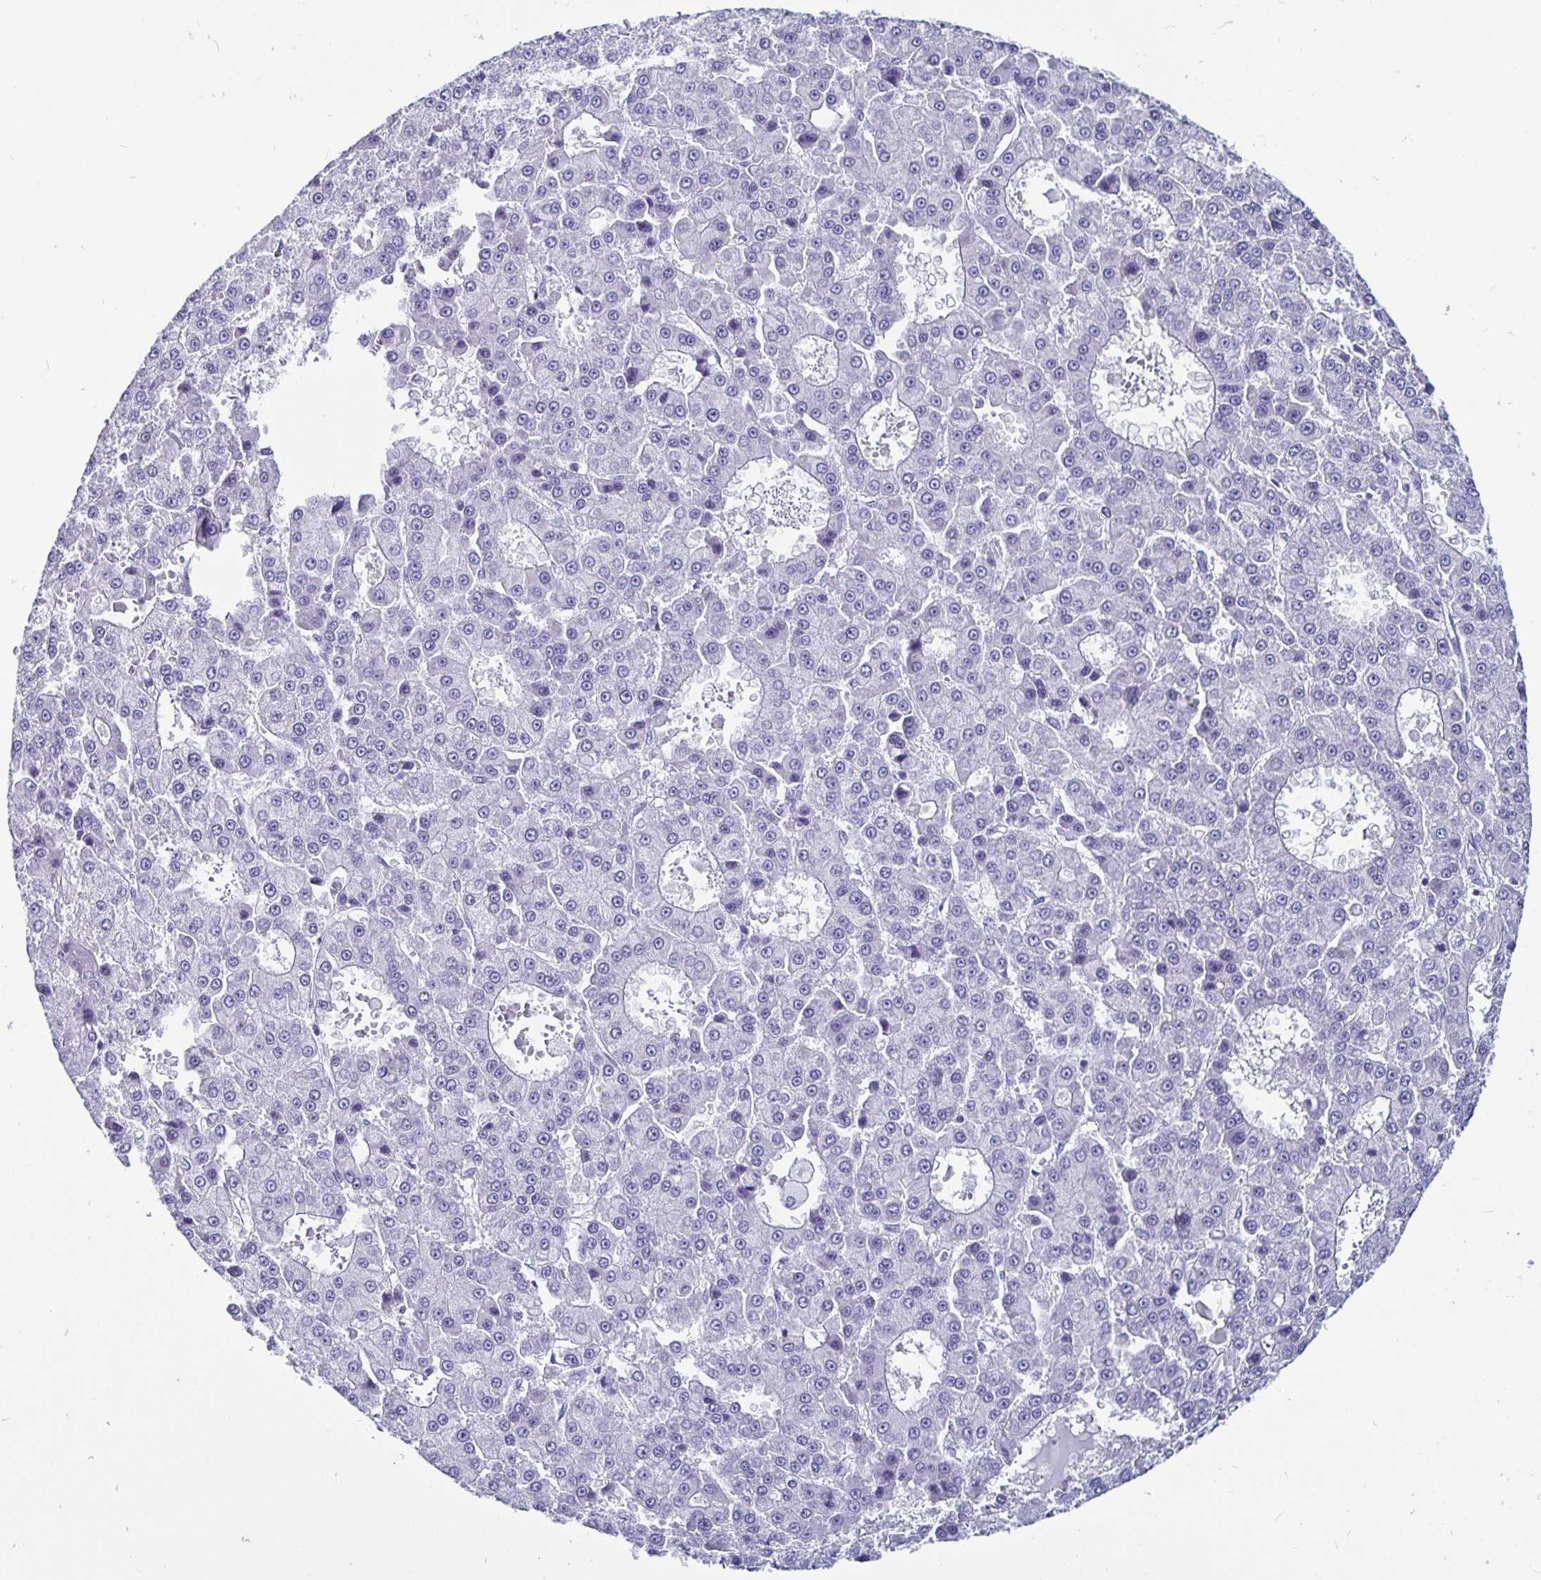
{"staining": {"intensity": "negative", "quantity": "none", "location": "none"}, "tissue": "liver cancer", "cell_type": "Tumor cells", "image_type": "cancer", "snomed": [{"axis": "morphology", "description": "Carcinoma, Hepatocellular, NOS"}, {"axis": "topography", "description": "Liver"}], "caption": "IHC of human hepatocellular carcinoma (liver) exhibits no staining in tumor cells. (Brightfield microscopy of DAB (3,3'-diaminobenzidine) immunohistochemistry (IHC) at high magnification).", "gene": "ODF3B", "patient": {"sex": "male", "age": 70}}